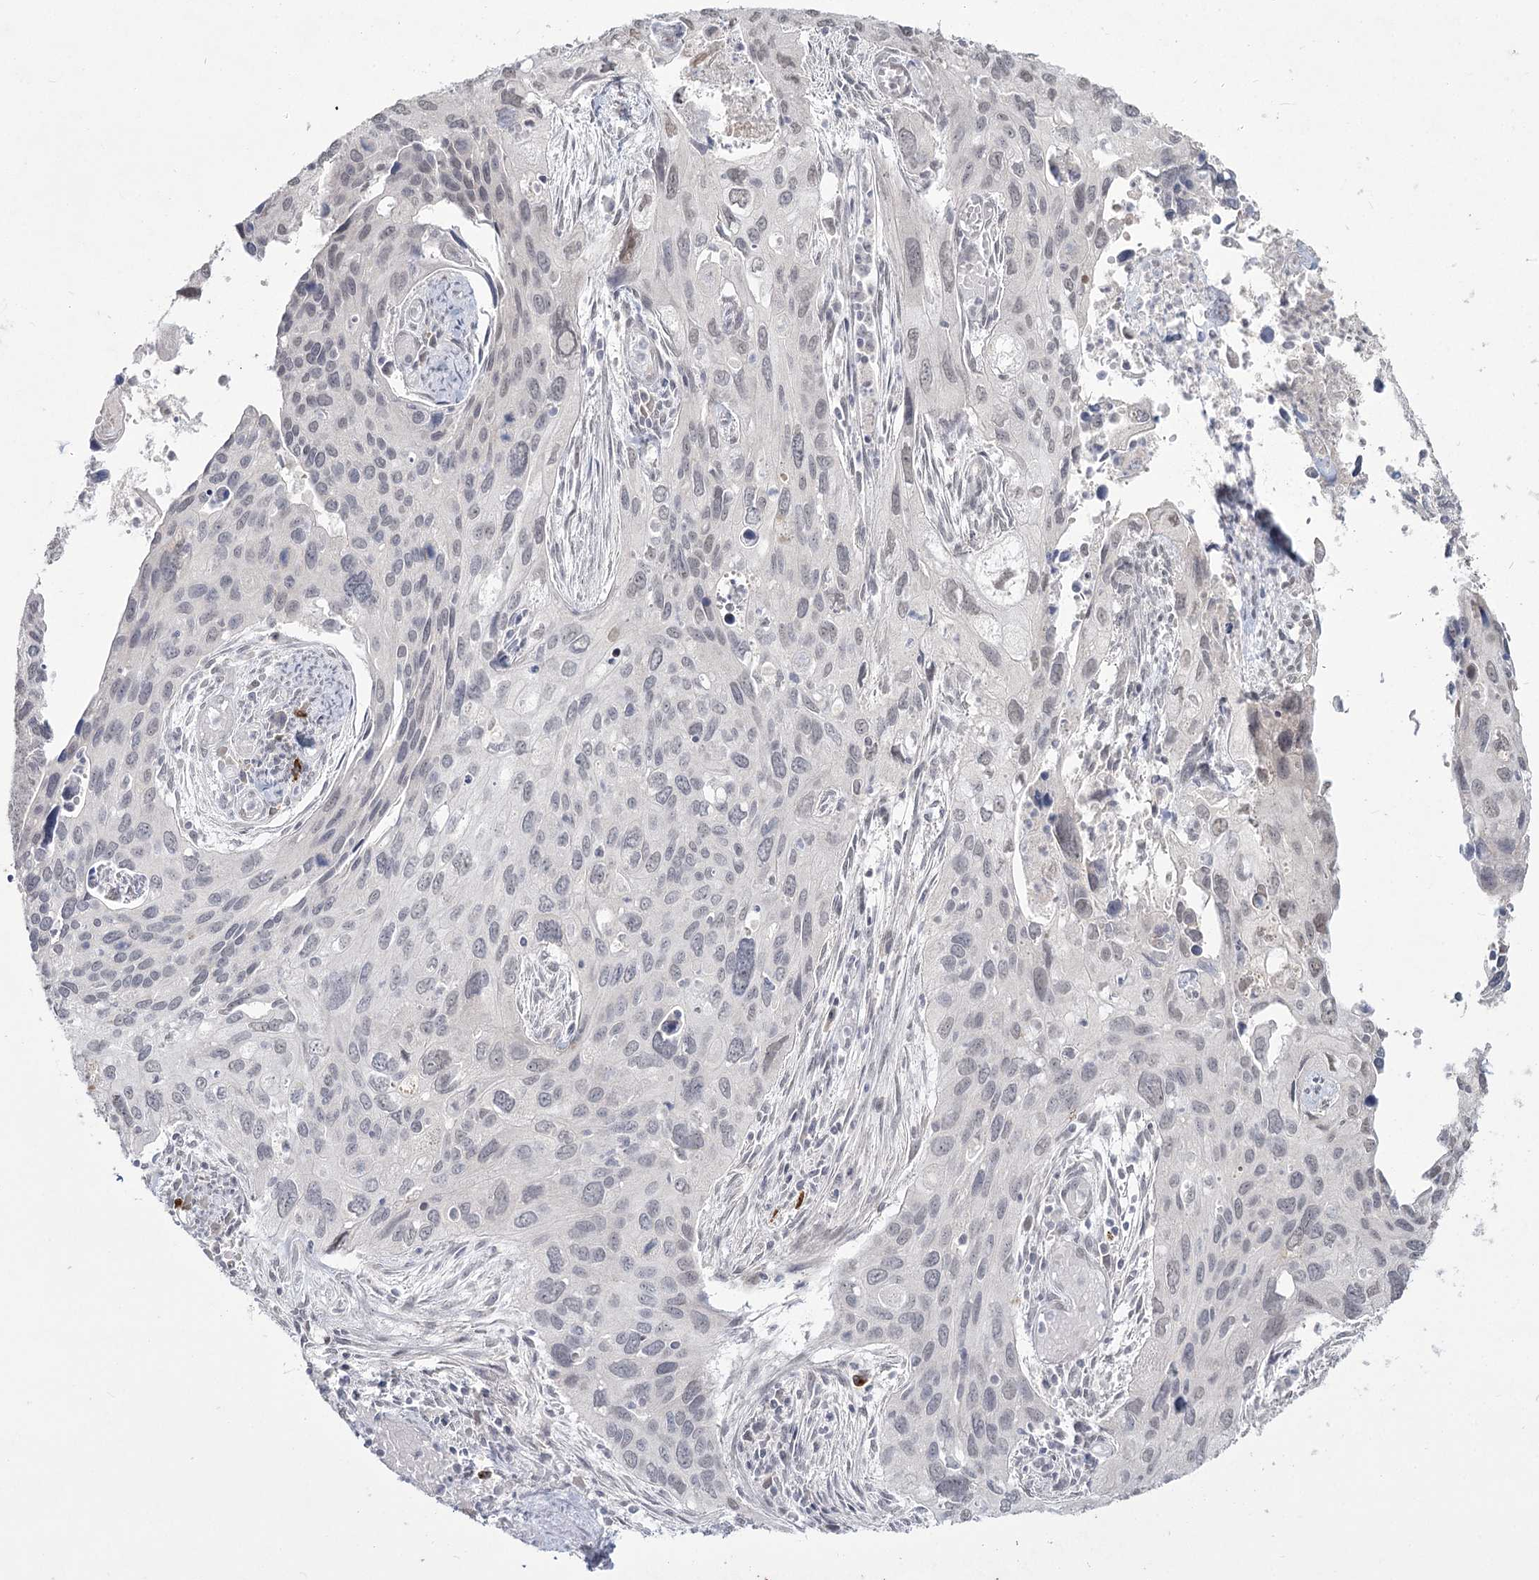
{"staining": {"intensity": "negative", "quantity": "none", "location": "none"}, "tissue": "cervical cancer", "cell_type": "Tumor cells", "image_type": "cancer", "snomed": [{"axis": "morphology", "description": "Squamous cell carcinoma, NOS"}, {"axis": "topography", "description": "Cervix"}], "caption": "Immunohistochemistry (IHC) micrograph of human cervical cancer stained for a protein (brown), which displays no expression in tumor cells.", "gene": "LY6G5C", "patient": {"sex": "female", "age": 55}}